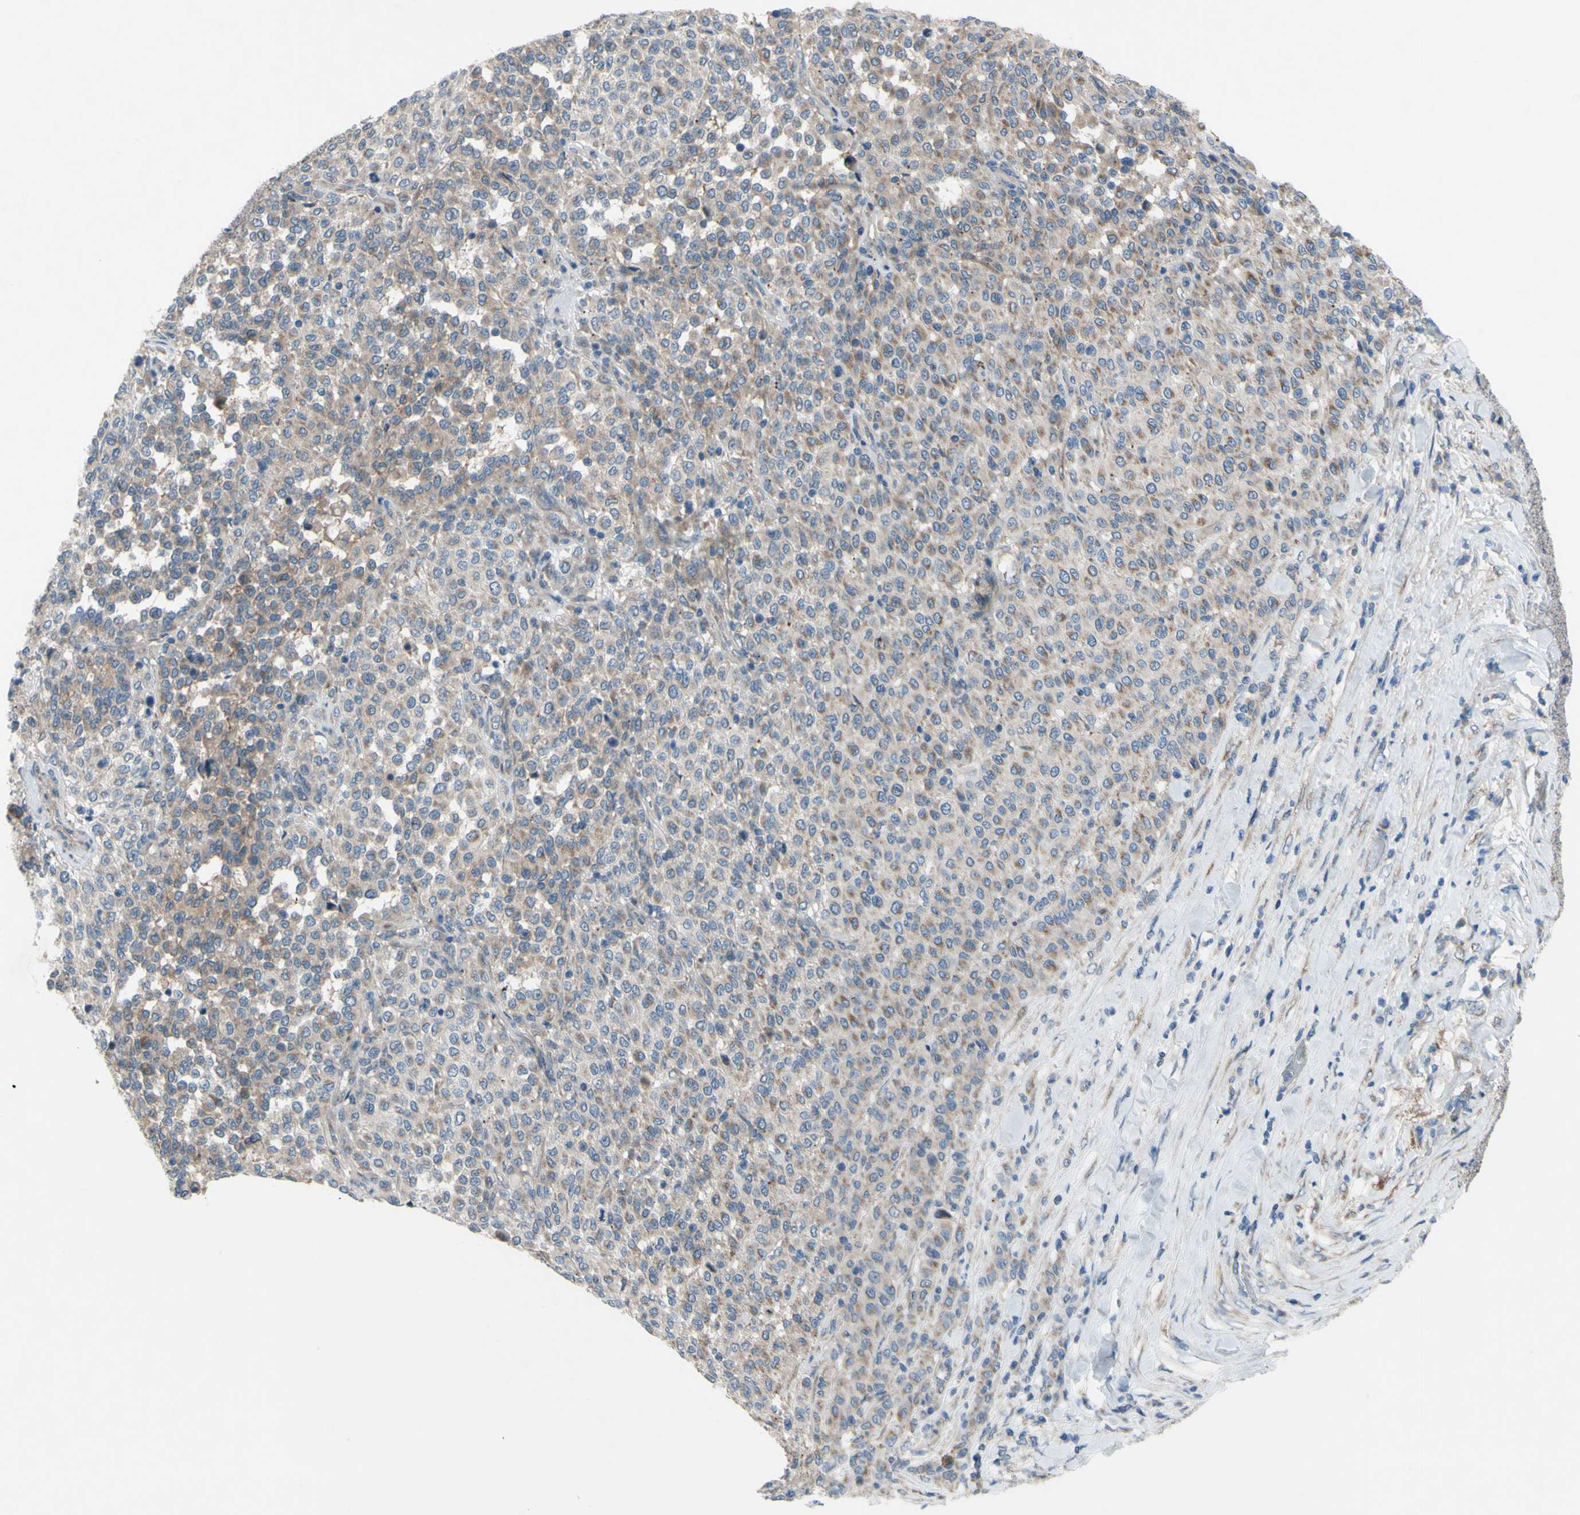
{"staining": {"intensity": "weak", "quantity": ">75%", "location": "cytoplasmic/membranous"}, "tissue": "melanoma", "cell_type": "Tumor cells", "image_type": "cancer", "snomed": [{"axis": "morphology", "description": "Malignant melanoma, Metastatic site"}, {"axis": "topography", "description": "Pancreas"}], "caption": "Malignant melanoma (metastatic site) tissue displays weak cytoplasmic/membranous positivity in approximately >75% of tumor cells, visualized by immunohistochemistry.", "gene": "GRAMD2B", "patient": {"sex": "female", "age": 30}}